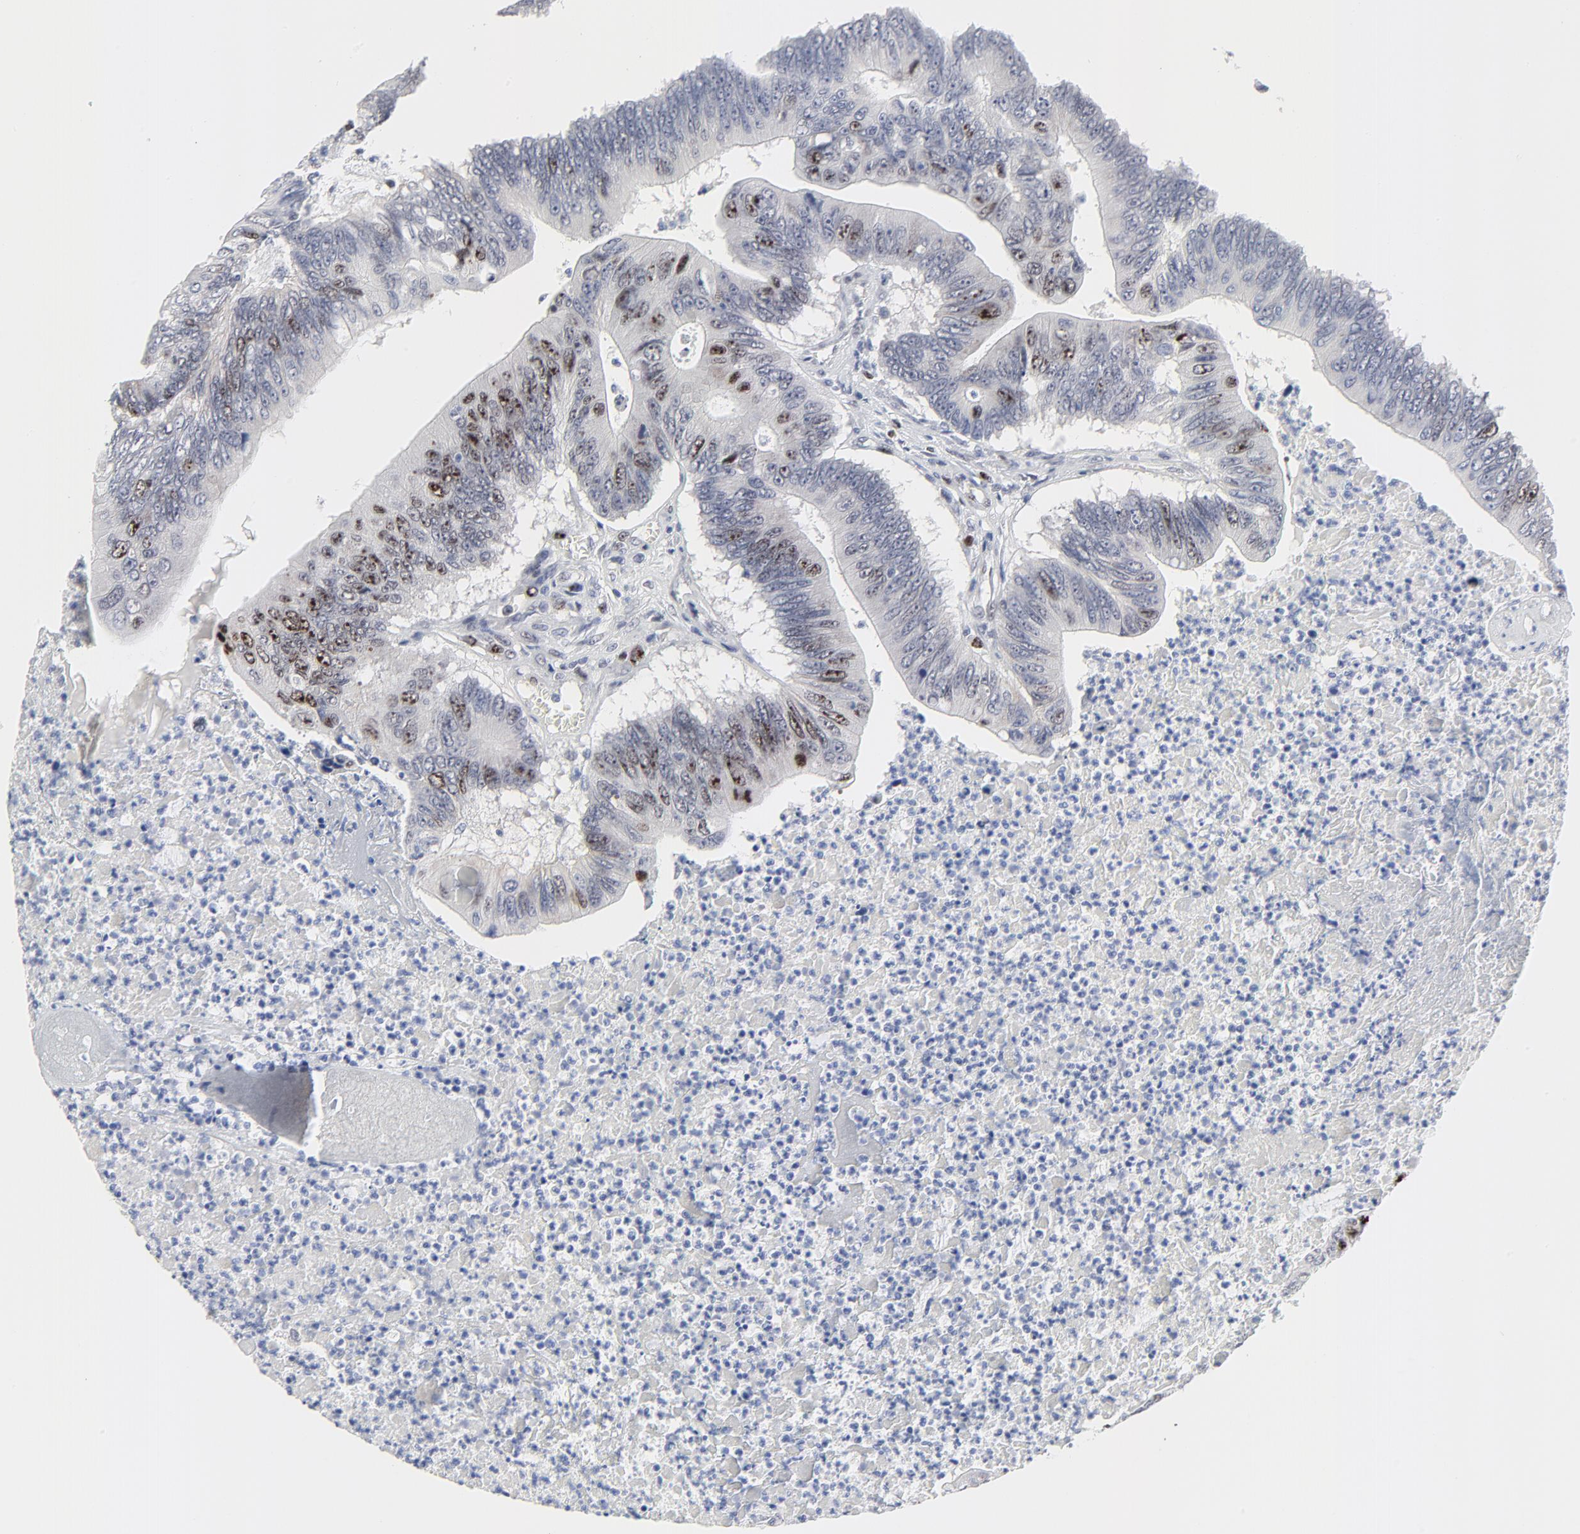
{"staining": {"intensity": "moderate", "quantity": "25%-75%", "location": "nuclear"}, "tissue": "colorectal cancer", "cell_type": "Tumor cells", "image_type": "cancer", "snomed": [{"axis": "morphology", "description": "Adenocarcinoma, NOS"}, {"axis": "topography", "description": "Colon"}], "caption": "The micrograph exhibits immunohistochemical staining of colorectal cancer. There is moderate nuclear positivity is identified in approximately 25%-75% of tumor cells. Immunohistochemistry (ihc) stains the protein in brown and the nuclei are stained blue.", "gene": "ZNF589", "patient": {"sex": "male", "age": 65}}